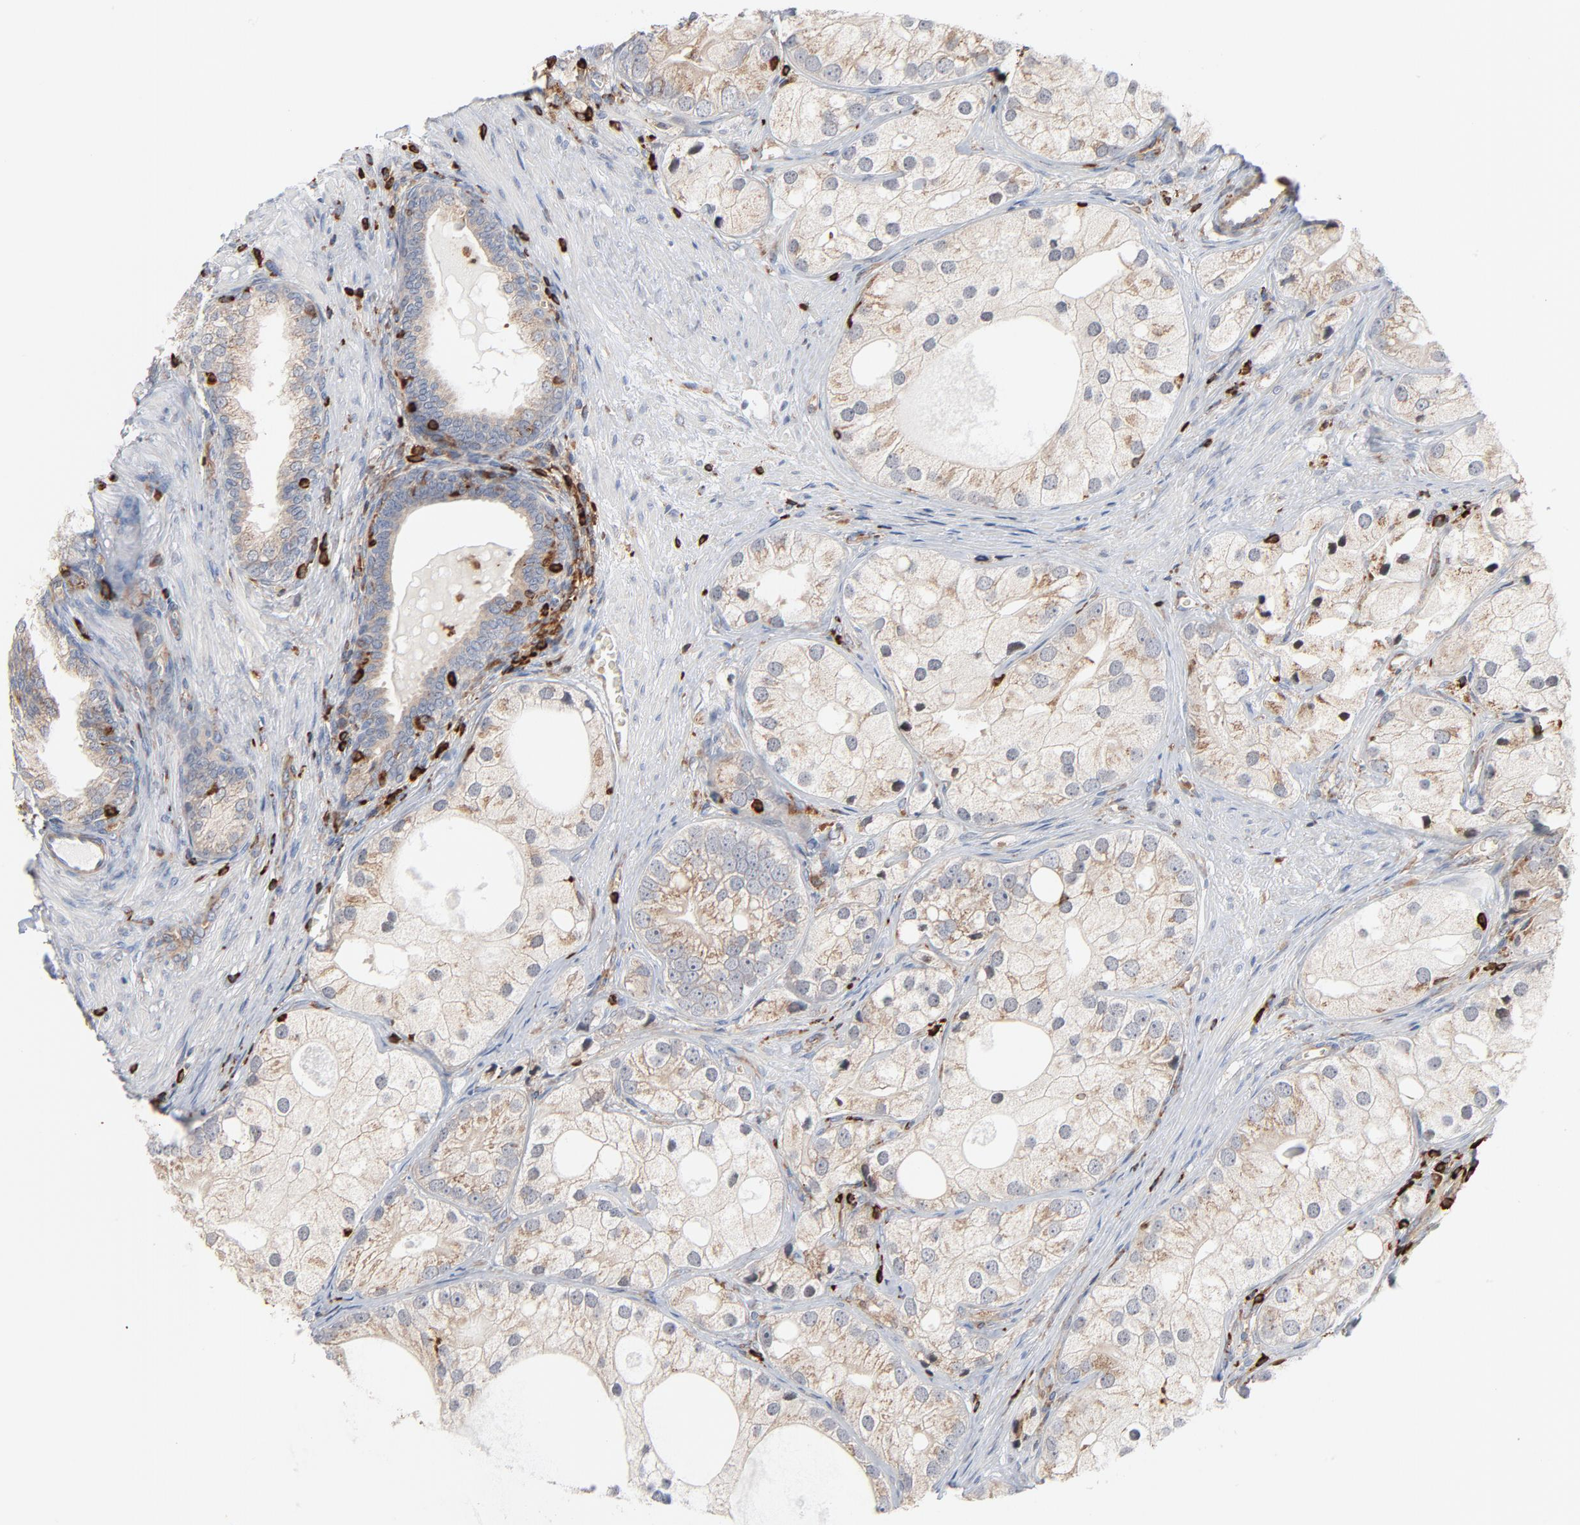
{"staining": {"intensity": "weak", "quantity": "25%-75%", "location": "cytoplasmic/membranous,nuclear"}, "tissue": "prostate cancer", "cell_type": "Tumor cells", "image_type": "cancer", "snomed": [{"axis": "morphology", "description": "Adenocarcinoma, Low grade"}, {"axis": "topography", "description": "Prostate"}], "caption": "Protein staining by immunohistochemistry (IHC) shows weak cytoplasmic/membranous and nuclear expression in approximately 25%-75% of tumor cells in low-grade adenocarcinoma (prostate).", "gene": "SH3KBP1", "patient": {"sex": "male", "age": 69}}